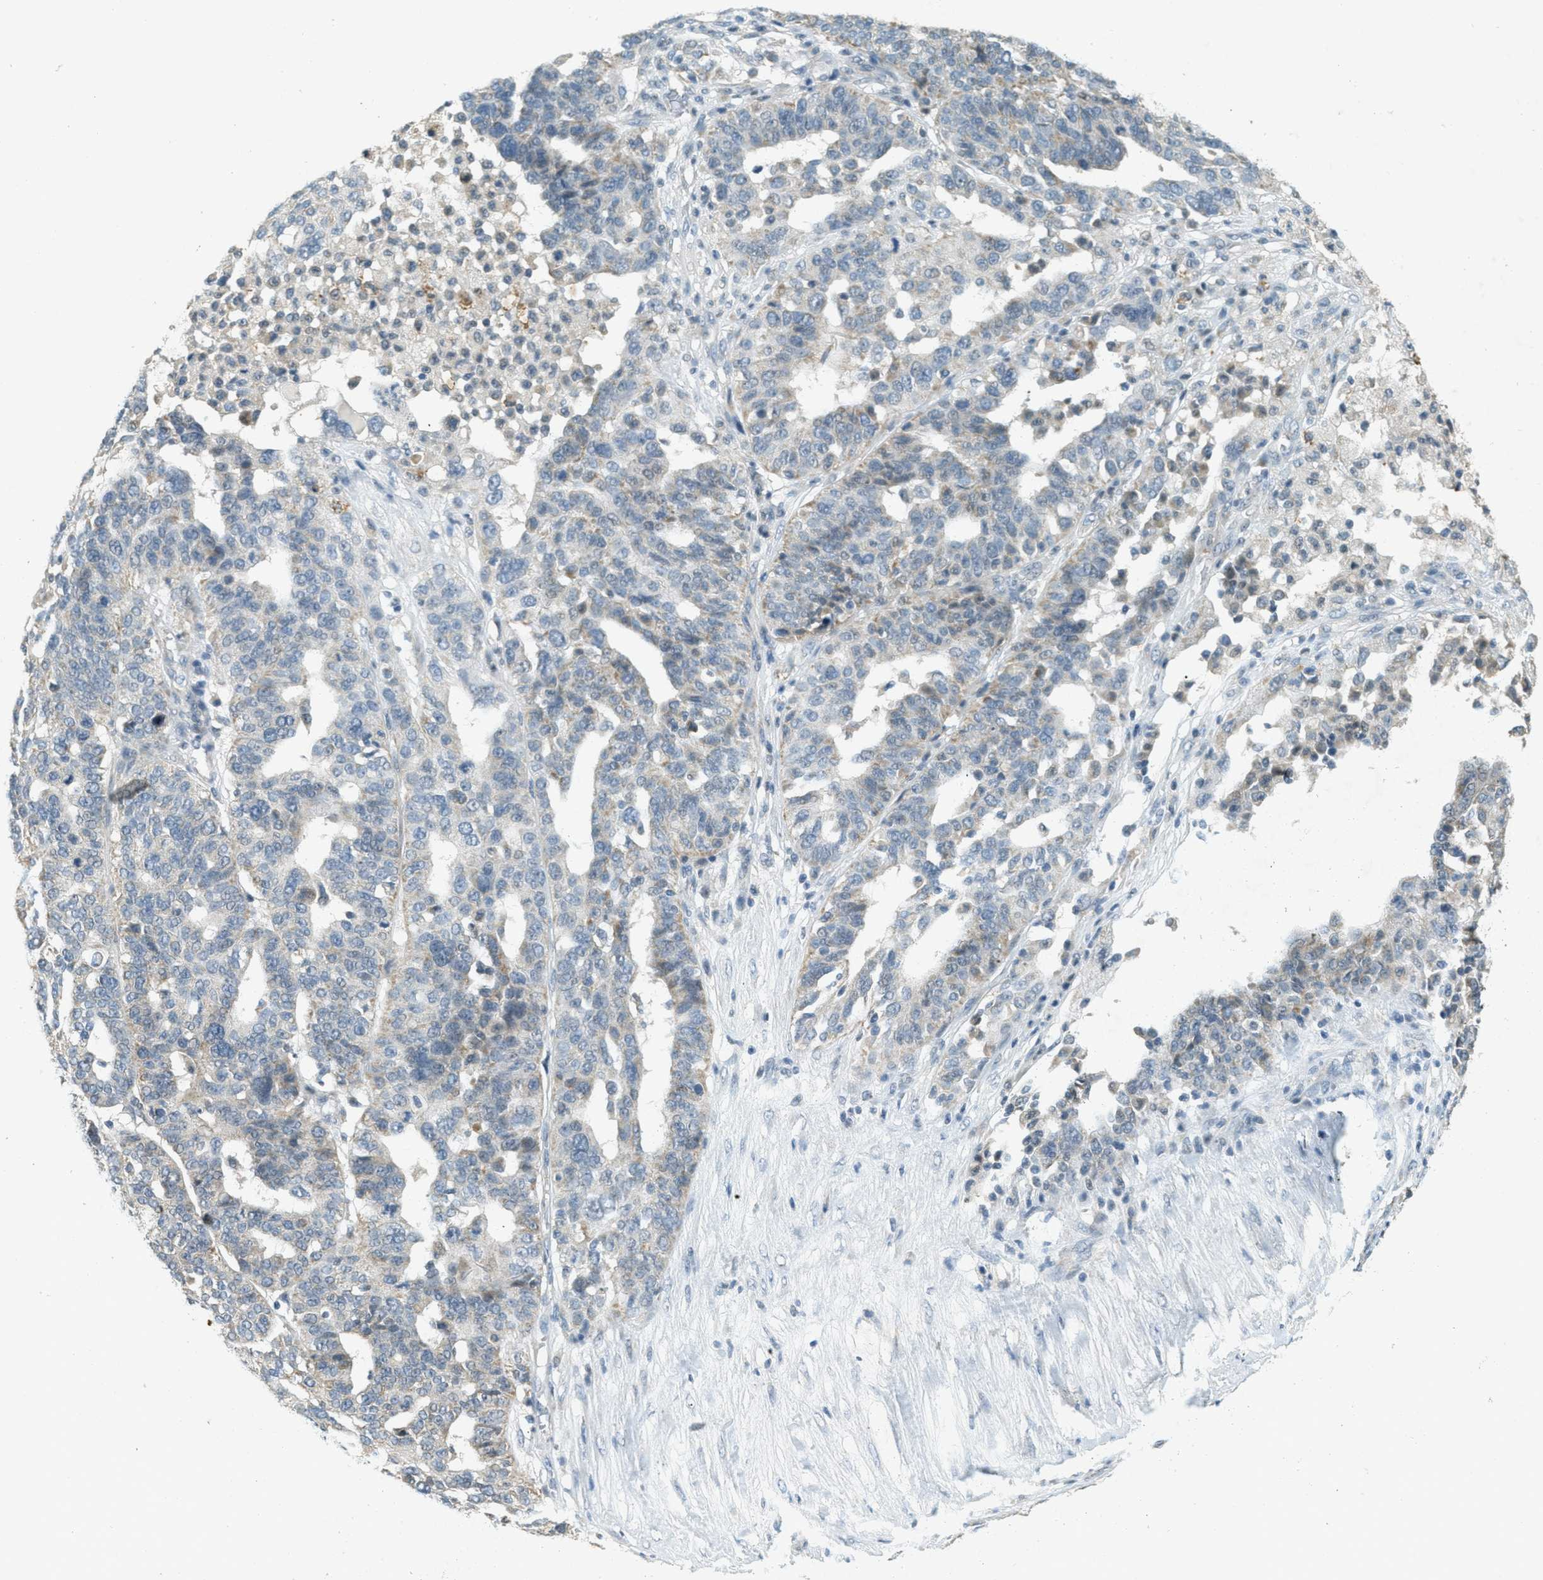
{"staining": {"intensity": "weak", "quantity": "<25%", "location": "cytoplasmic/membranous"}, "tissue": "ovarian cancer", "cell_type": "Tumor cells", "image_type": "cancer", "snomed": [{"axis": "morphology", "description": "Cystadenocarcinoma, serous, NOS"}, {"axis": "topography", "description": "Ovary"}], "caption": "Histopathology image shows no significant protein staining in tumor cells of serous cystadenocarcinoma (ovarian). (Immunohistochemistry (ihc), brightfield microscopy, high magnification).", "gene": "TCF20", "patient": {"sex": "female", "age": 59}}